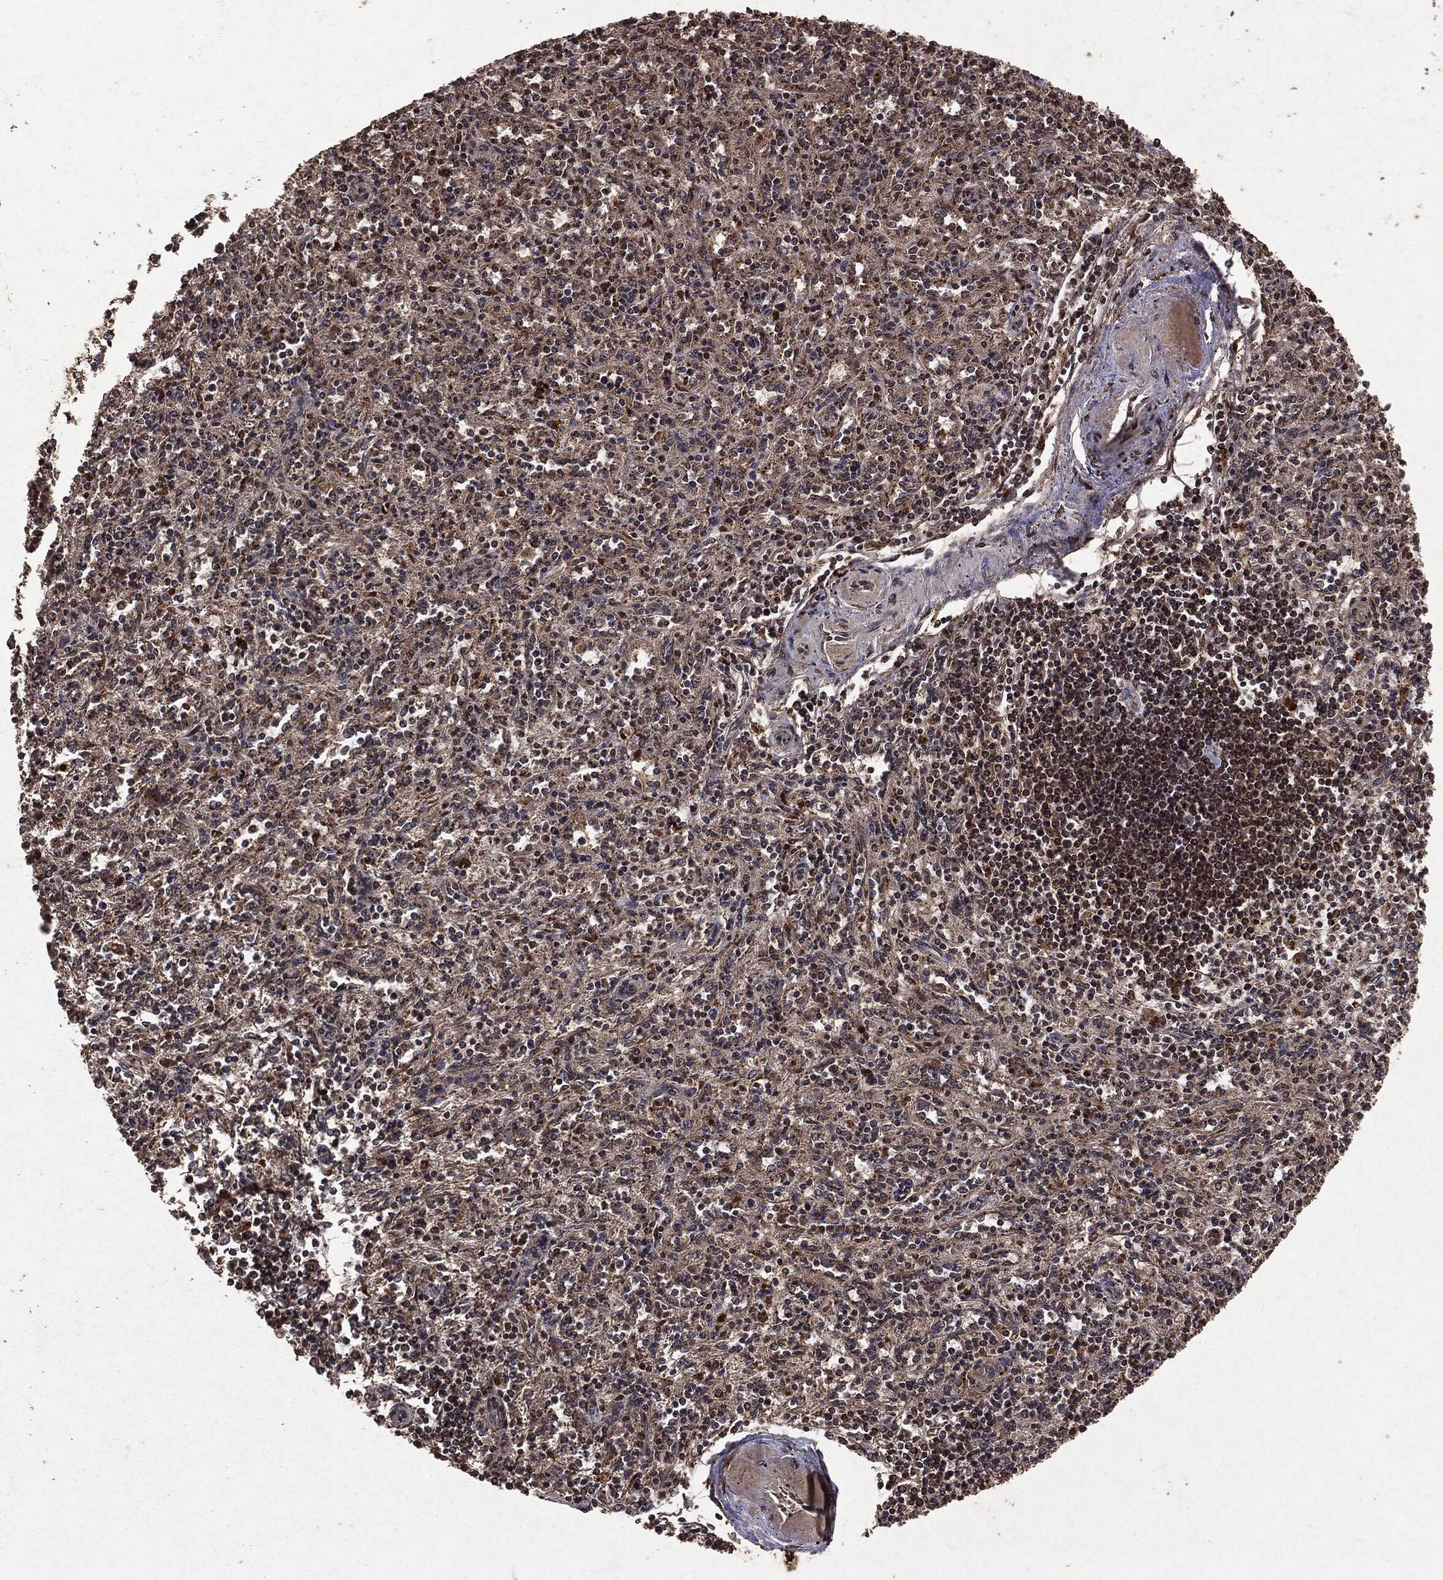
{"staining": {"intensity": "moderate", "quantity": "25%-75%", "location": "nuclear"}, "tissue": "spleen", "cell_type": "Cells in red pulp", "image_type": "normal", "snomed": [{"axis": "morphology", "description": "Normal tissue, NOS"}, {"axis": "topography", "description": "Spleen"}], "caption": "An immunohistochemistry histopathology image of unremarkable tissue is shown. Protein staining in brown shows moderate nuclear positivity in spleen within cells in red pulp. The protein is stained brown, and the nuclei are stained in blue (DAB IHC with brightfield microscopy, high magnification).", "gene": "PEBP1", "patient": {"sex": "male", "age": 69}}